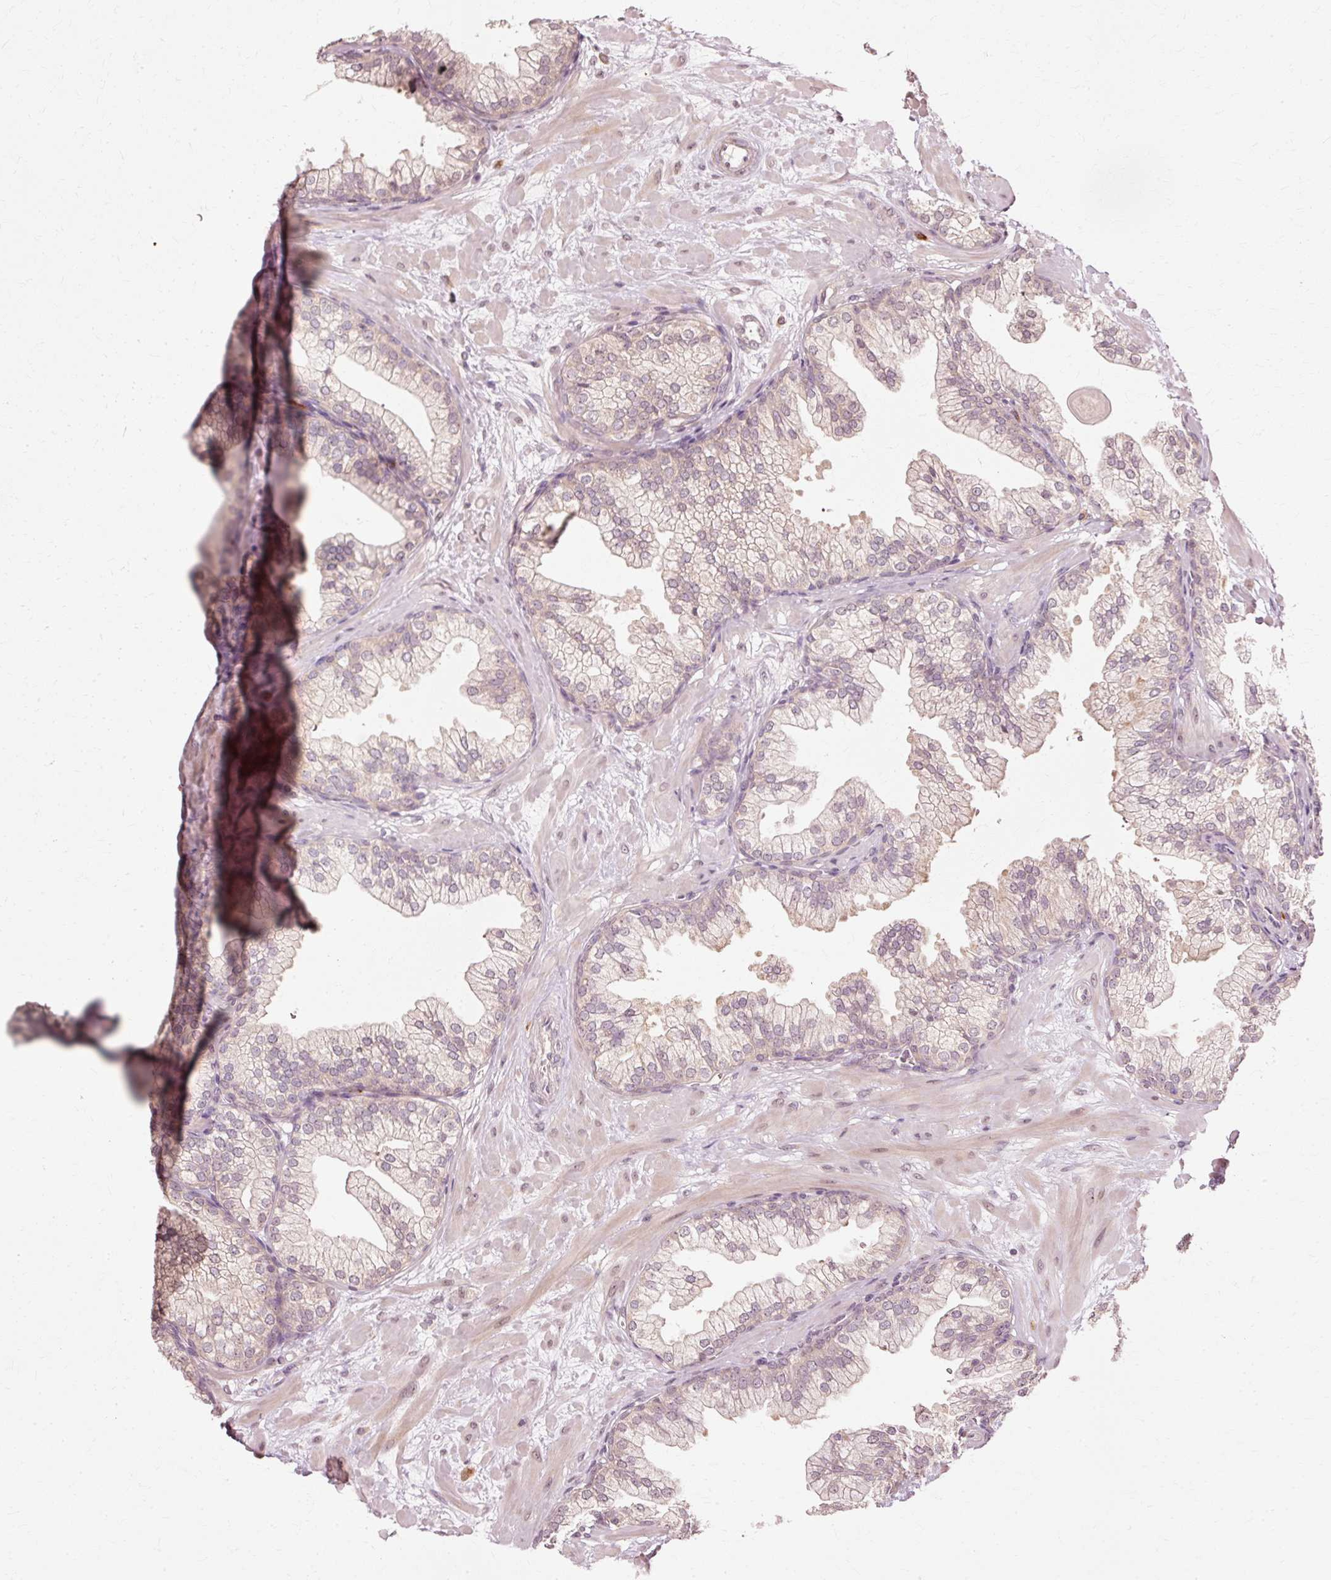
{"staining": {"intensity": "weak", "quantity": "25%-75%", "location": "cytoplasmic/membranous"}, "tissue": "prostate", "cell_type": "Glandular cells", "image_type": "normal", "snomed": [{"axis": "morphology", "description": "Normal tissue, NOS"}, {"axis": "topography", "description": "Prostate"}, {"axis": "topography", "description": "Peripheral nerve tissue"}], "caption": "Brown immunohistochemical staining in normal prostate shows weak cytoplasmic/membranous staining in approximately 25%-75% of glandular cells.", "gene": "RGPD5", "patient": {"sex": "male", "age": 61}}